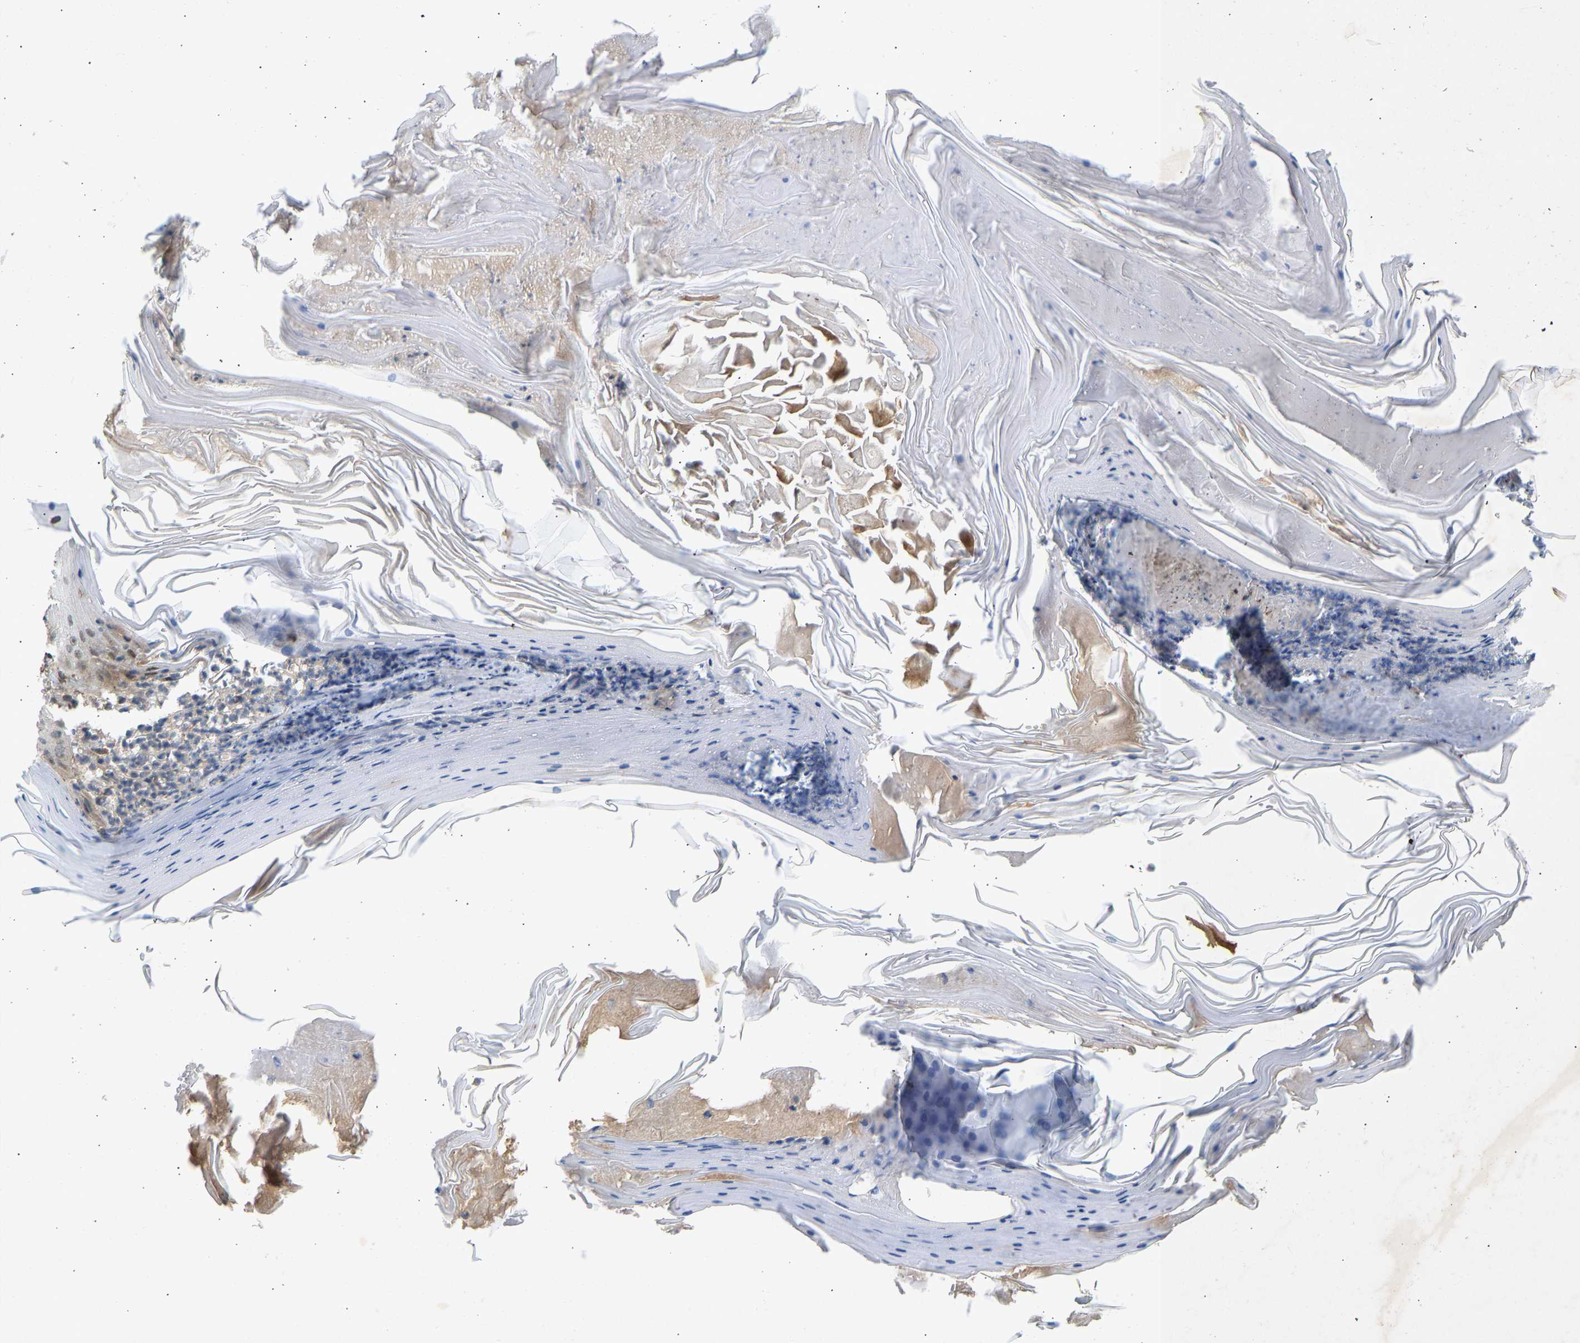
{"staining": {"intensity": "negative", "quantity": "none", "location": "none"}, "tissue": "skin cancer", "cell_type": "Tumor cells", "image_type": "cancer", "snomed": [{"axis": "morphology", "description": "Squamous cell carcinoma, NOS"}, {"axis": "topography", "description": "Skin"}], "caption": "A photomicrograph of skin cancer (squamous cell carcinoma) stained for a protein exhibits no brown staining in tumor cells. (DAB immunohistochemistry with hematoxylin counter stain).", "gene": "BAG1", "patient": {"sex": "male", "age": 74}}